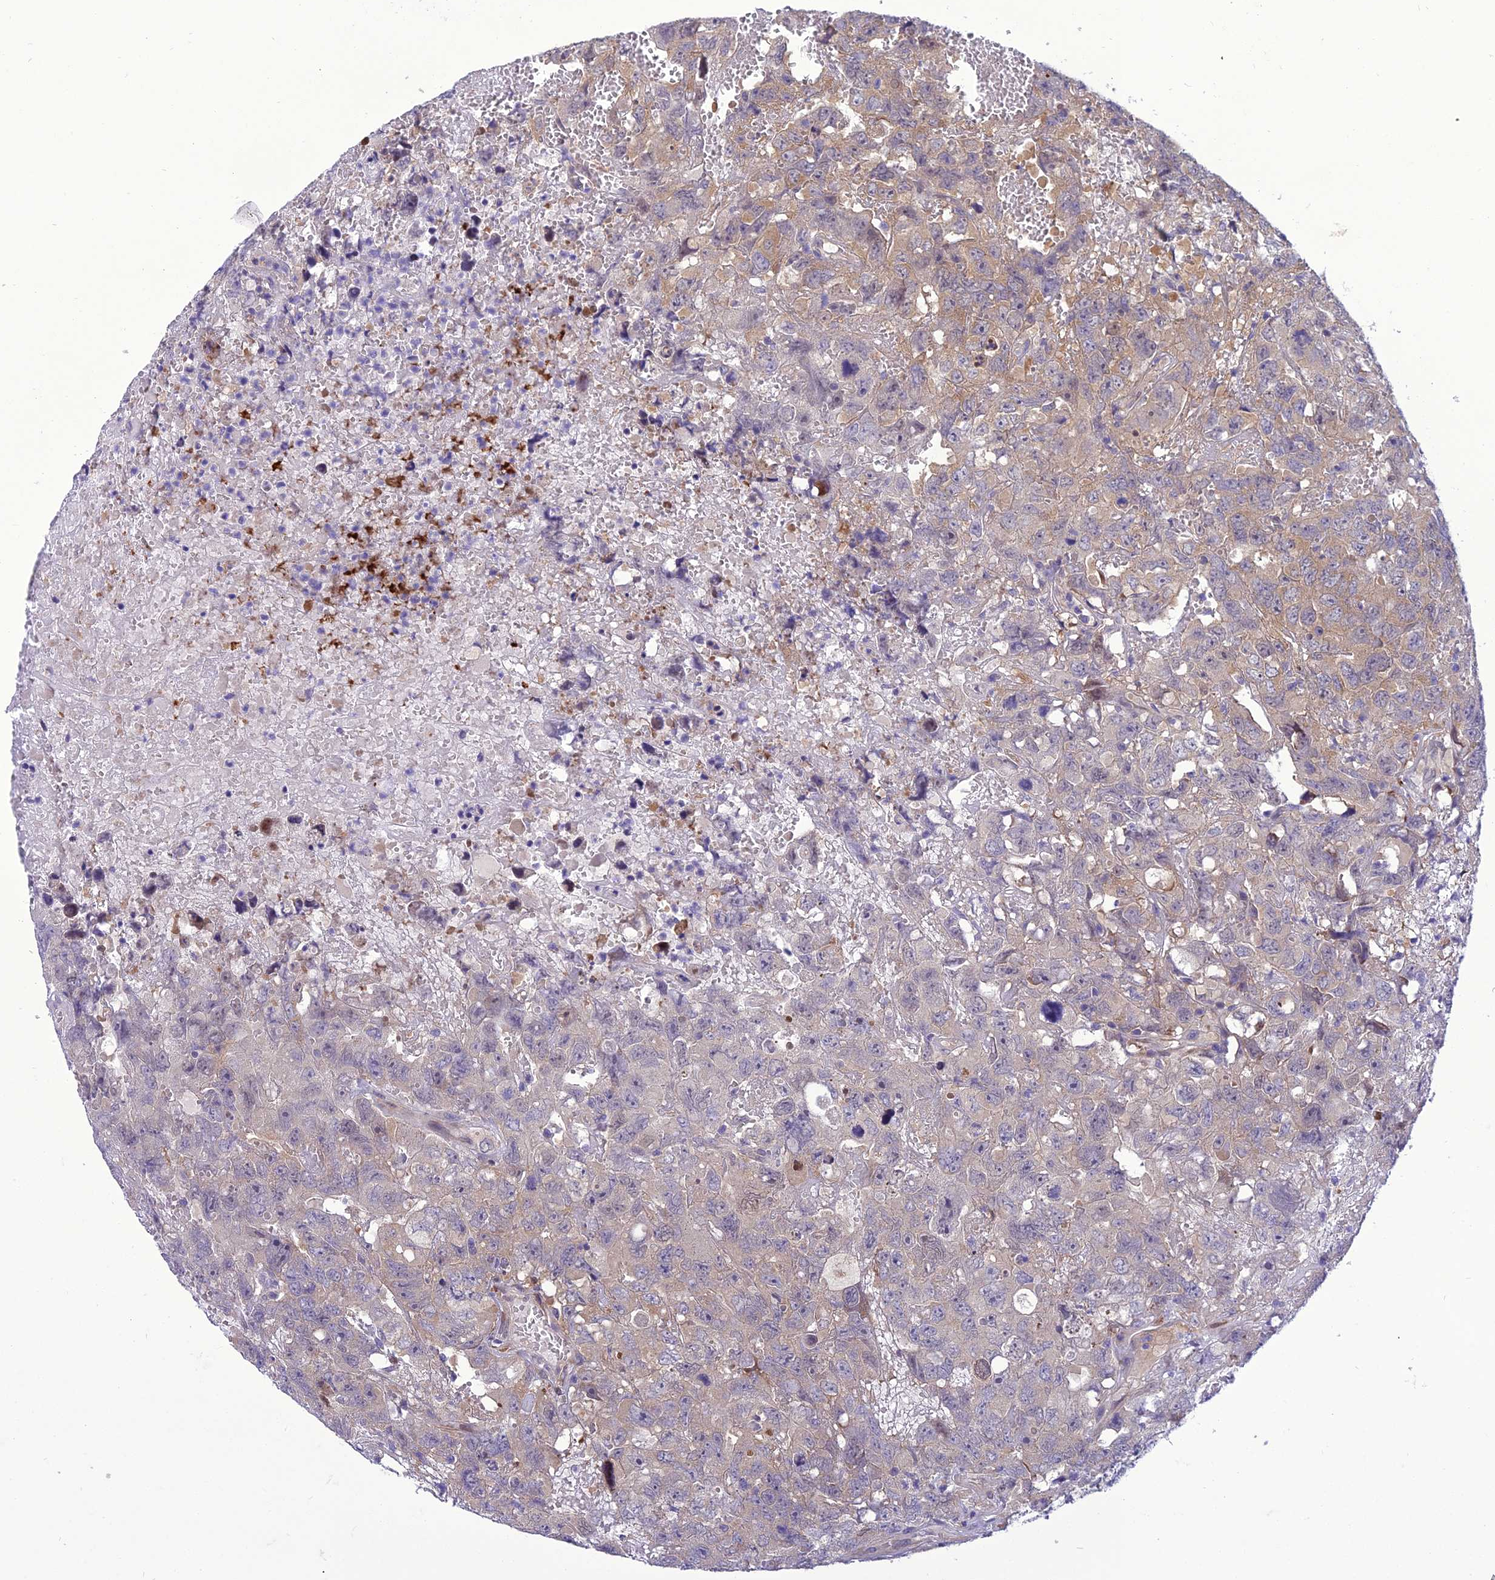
{"staining": {"intensity": "weak", "quantity": "25%-75%", "location": "cytoplasmic/membranous"}, "tissue": "testis cancer", "cell_type": "Tumor cells", "image_type": "cancer", "snomed": [{"axis": "morphology", "description": "Carcinoma, Embryonal, NOS"}, {"axis": "topography", "description": "Testis"}], "caption": "Embryonal carcinoma (testis) stained with a brown dye displays weak cytoplasmic/membranous positive staining in about 25%-75% of tumor cells.", "gene": "GAB4", "patient": {"sex": "male", "age": 45}}